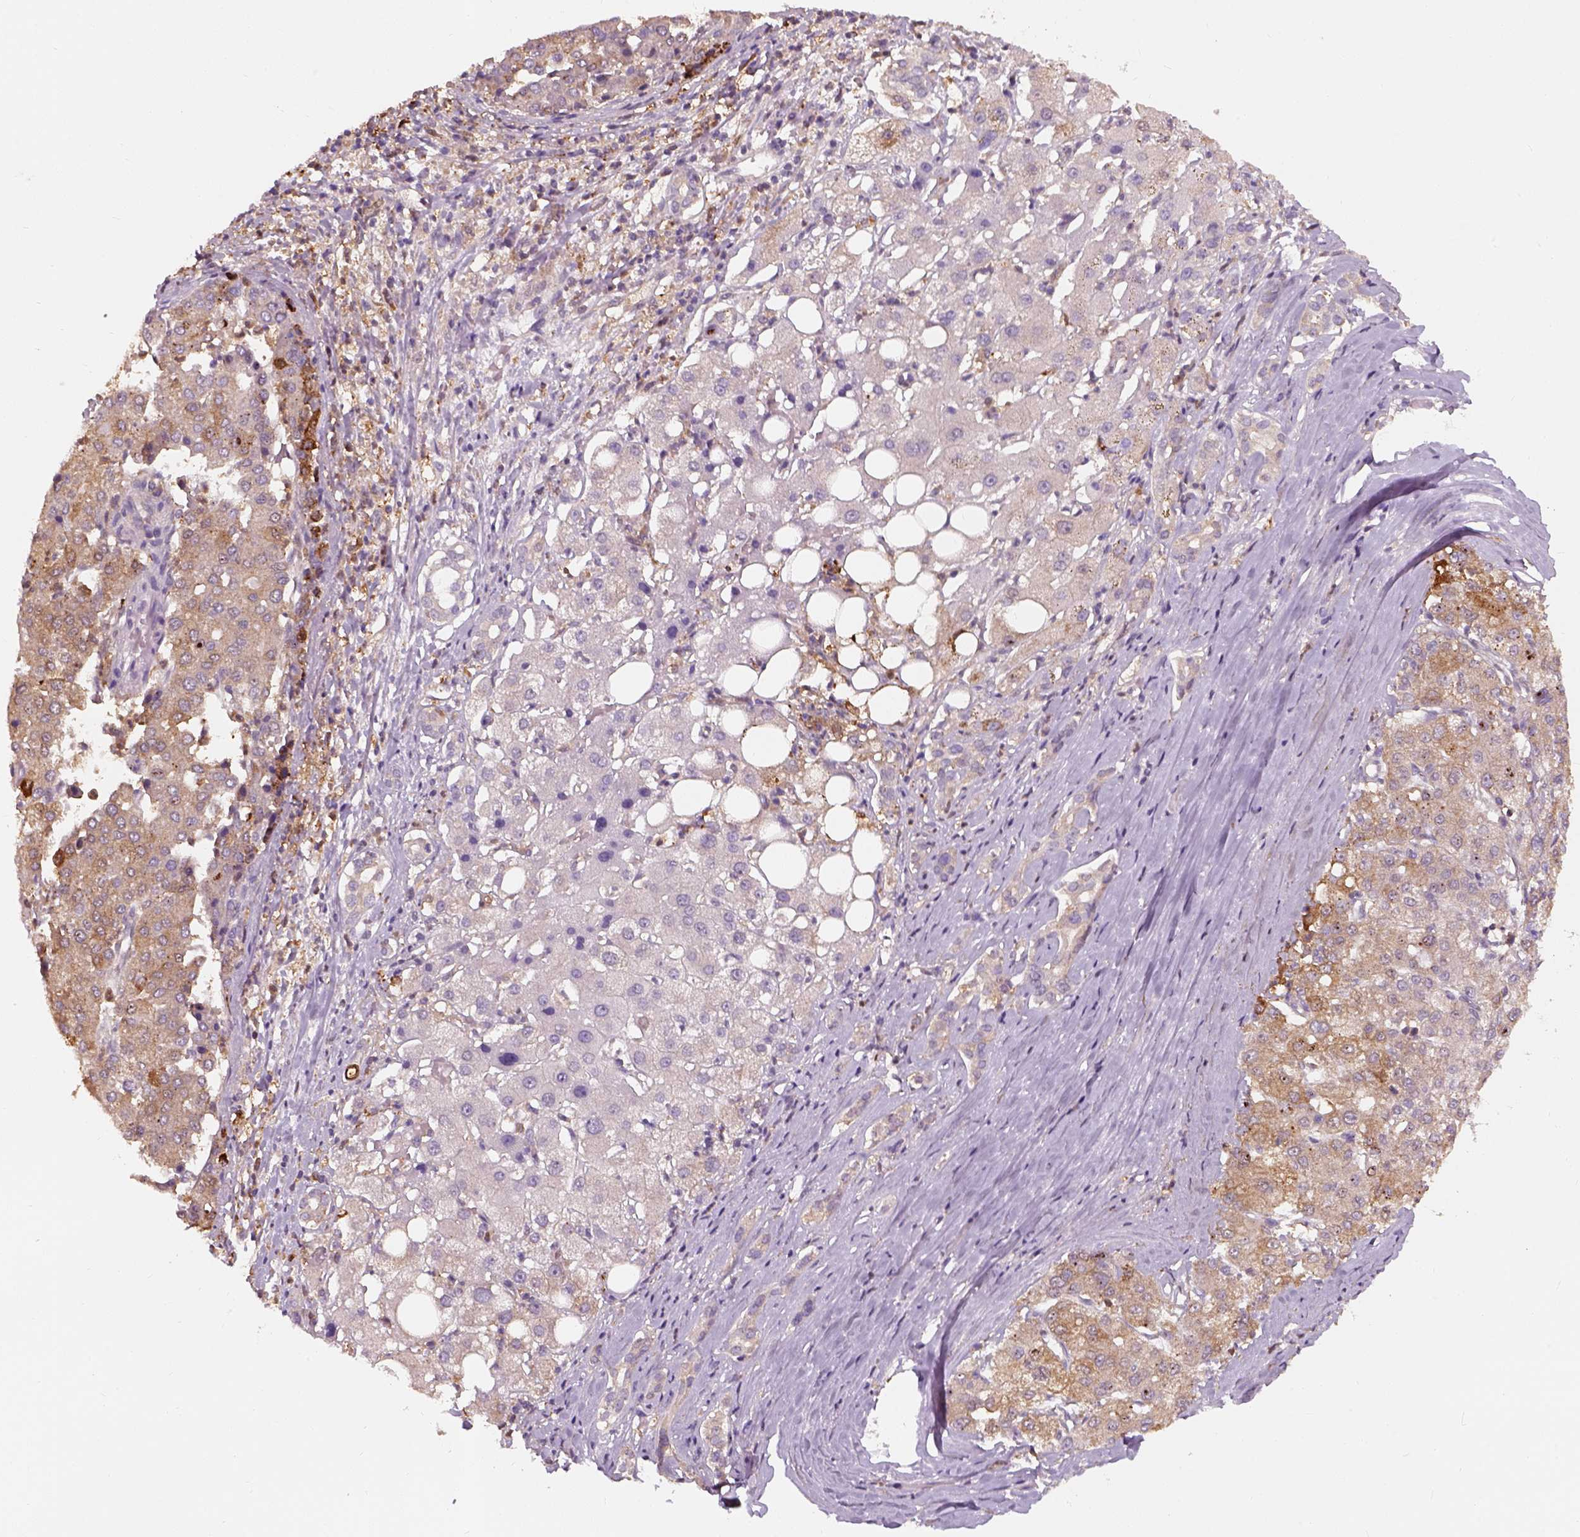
{"staining": {"intensity": "moderate", "quantity": "<25%", "location": "cytoplasmic/membranous"}, "tissue": "liver cancer", "cell_type": "Tumor cells", "image_type": "cancer", "snomed": [{"axis": "morphology", "description": "Carcinoma, Hepatocellular, NOS"}, {"axis": "topography", "description": "Liver"}], "caption": "Protein staining exhibits moderate cytoplasmic/membranous positivity in approximately <25% of tumor cells in liver hepatocellular carcinoma.", "gene": "SQSTM1", "patient": {"sex": "male", "age": 65}}